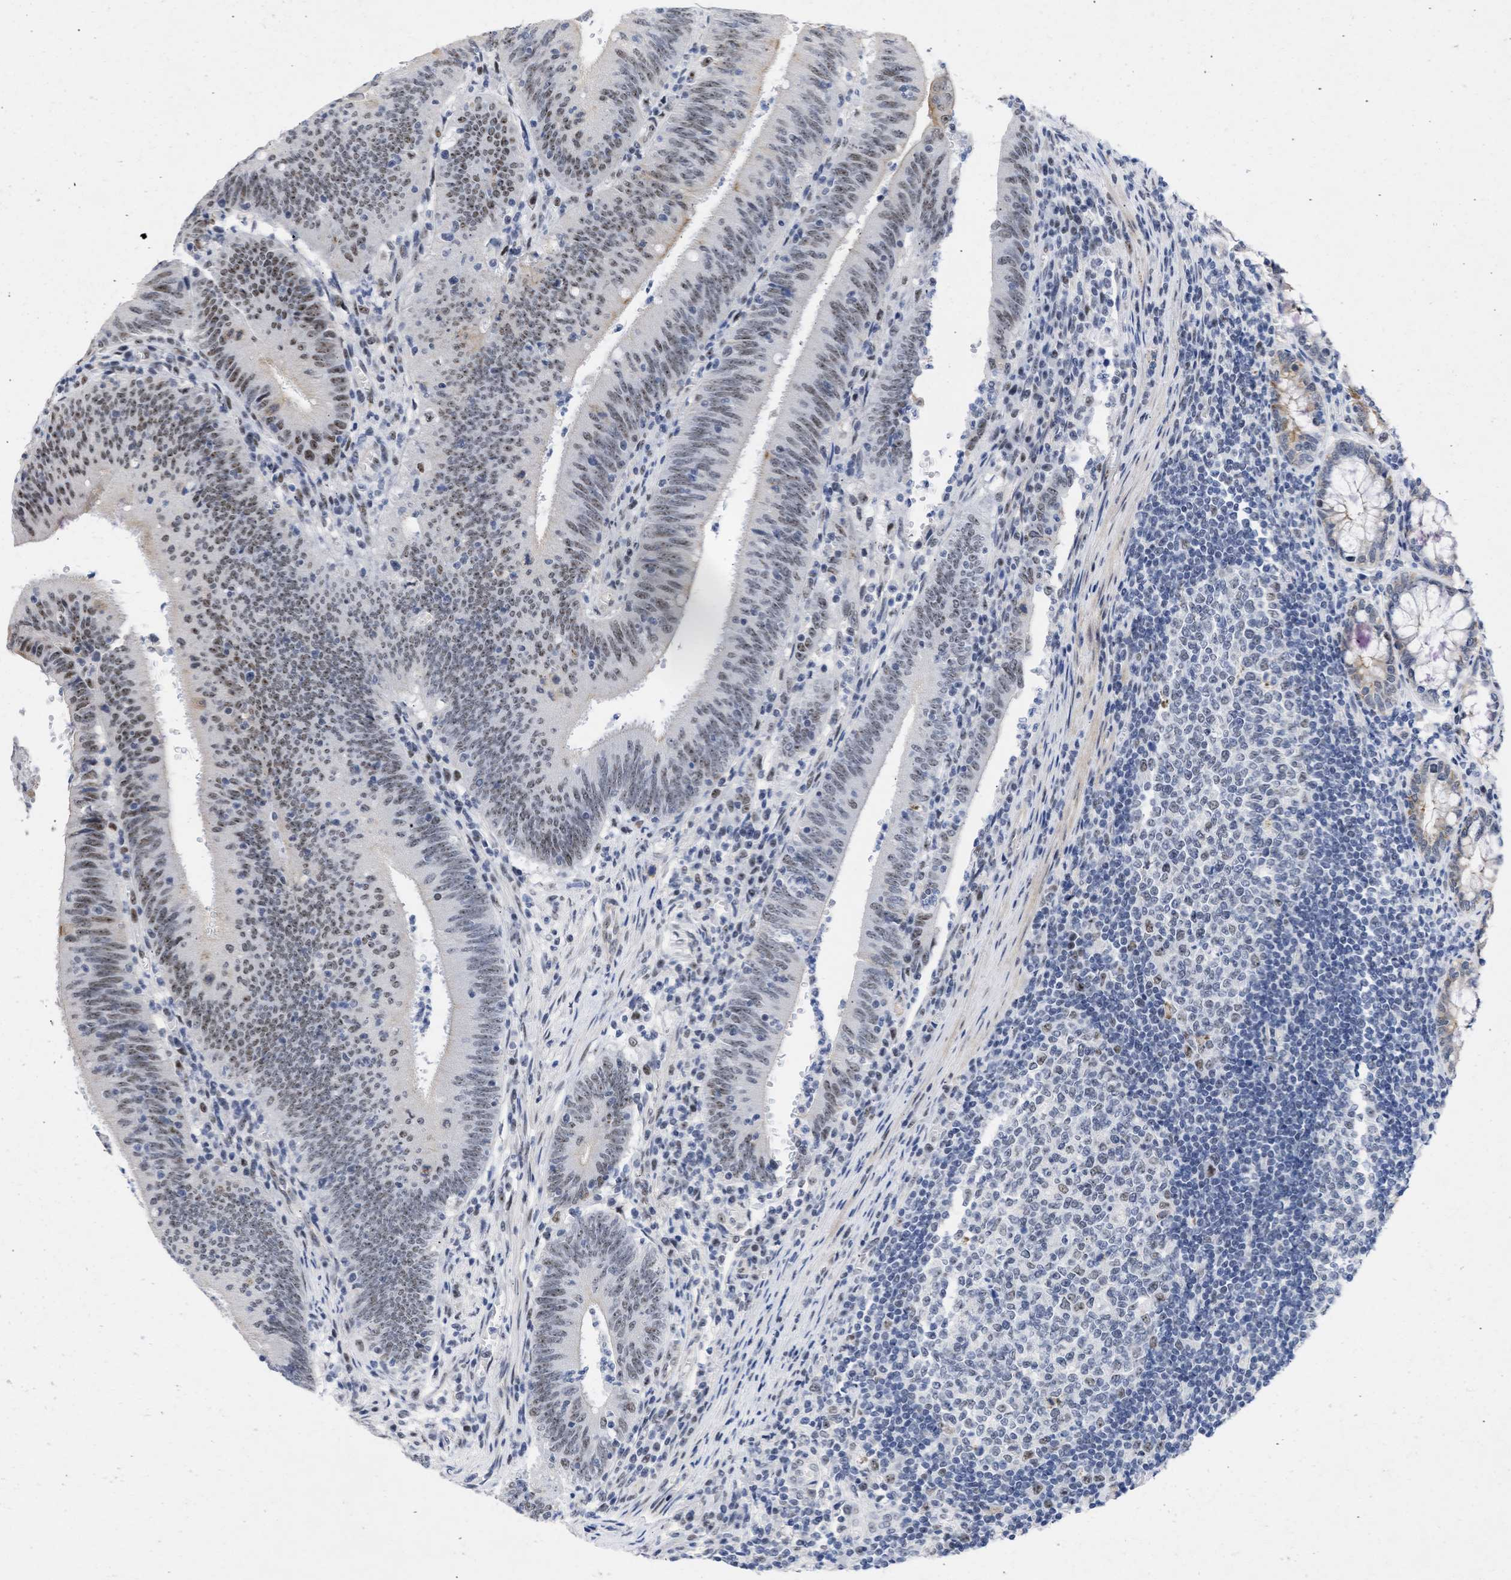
{"staining": {"intensity": "moderate", "quantity": ">75%", "location": "nuclear"}, "tissue": "colorectal cancer", "cell_type": "Tumor cells", "image_type": "cancer", "snomed": [{"axis": "morphology", "description": "Normal tissue, NOS"}, {"axis": "morphology", "description": "Adenocarcinoma, NOS"}, {"axis": "topography", "description": "Rectum"}], "caption": "Colorectal cancer stained with a brown dye shows moderate nuclear positive positivity in about >75% of tumor cells.", "gene": "DDX41", "patient": {"sex": "female", "age": 66}}